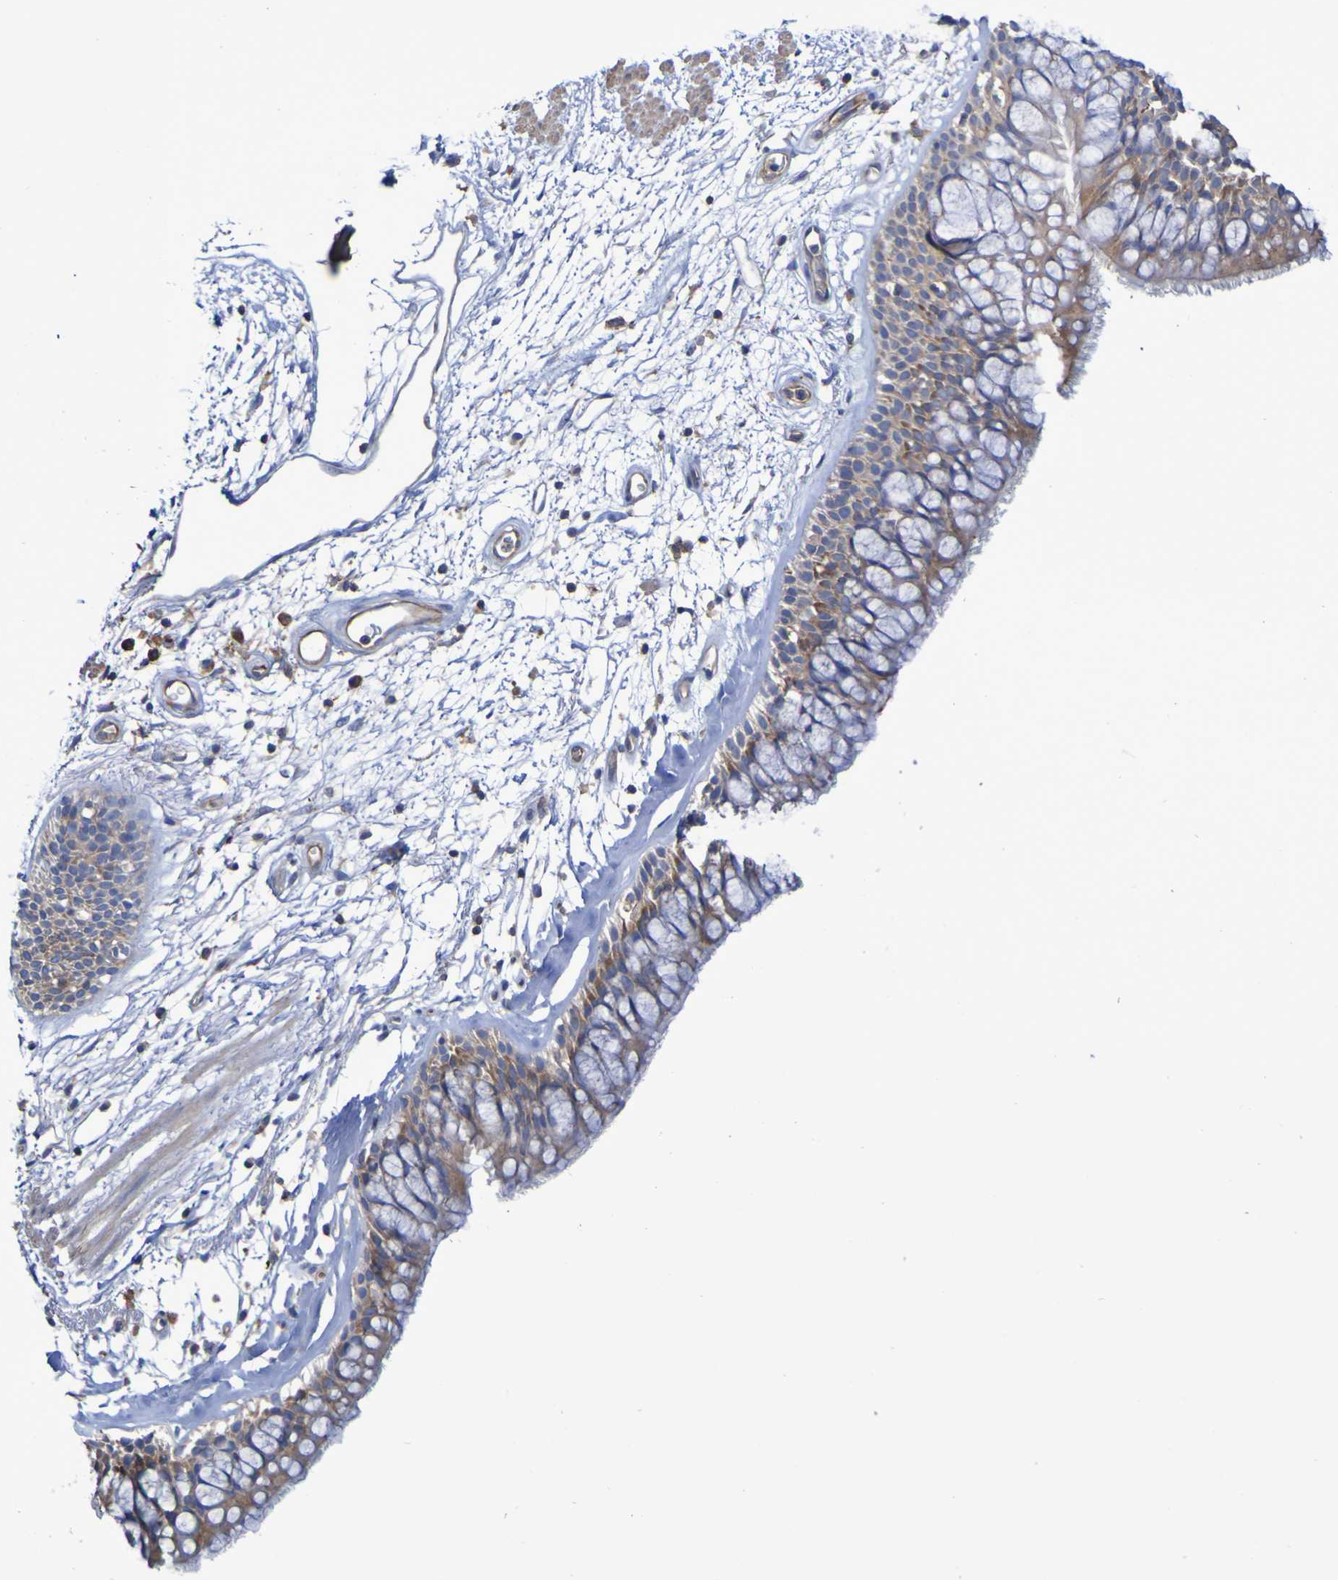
{"staining": {"intensity": "moderate", "quantity": ">75%", "location": "cytoplasmic/membranous"}, "tissue": "bronchus", "cell_type": "Respiratory epithelial cells", "image_type": "normal", "snomed": [{"axis": "morphology", "description": "Normal tissue, NOS"}, {"axis": "morphology", "description": "Adenocarcinoma, NOS"}, {"axis": "topography", "description": "Bronchus"}, {"axis": "topography", "description": "Lung"}], "caption": "Brown immunohistochemical staining in unremarkable bronchus displays moderate cytoplasmic/membranous staining in about >75% of respiratory epithelial cells.", "gene": "SYNJ1", "patient": {"sex": "female", "age": 54}}